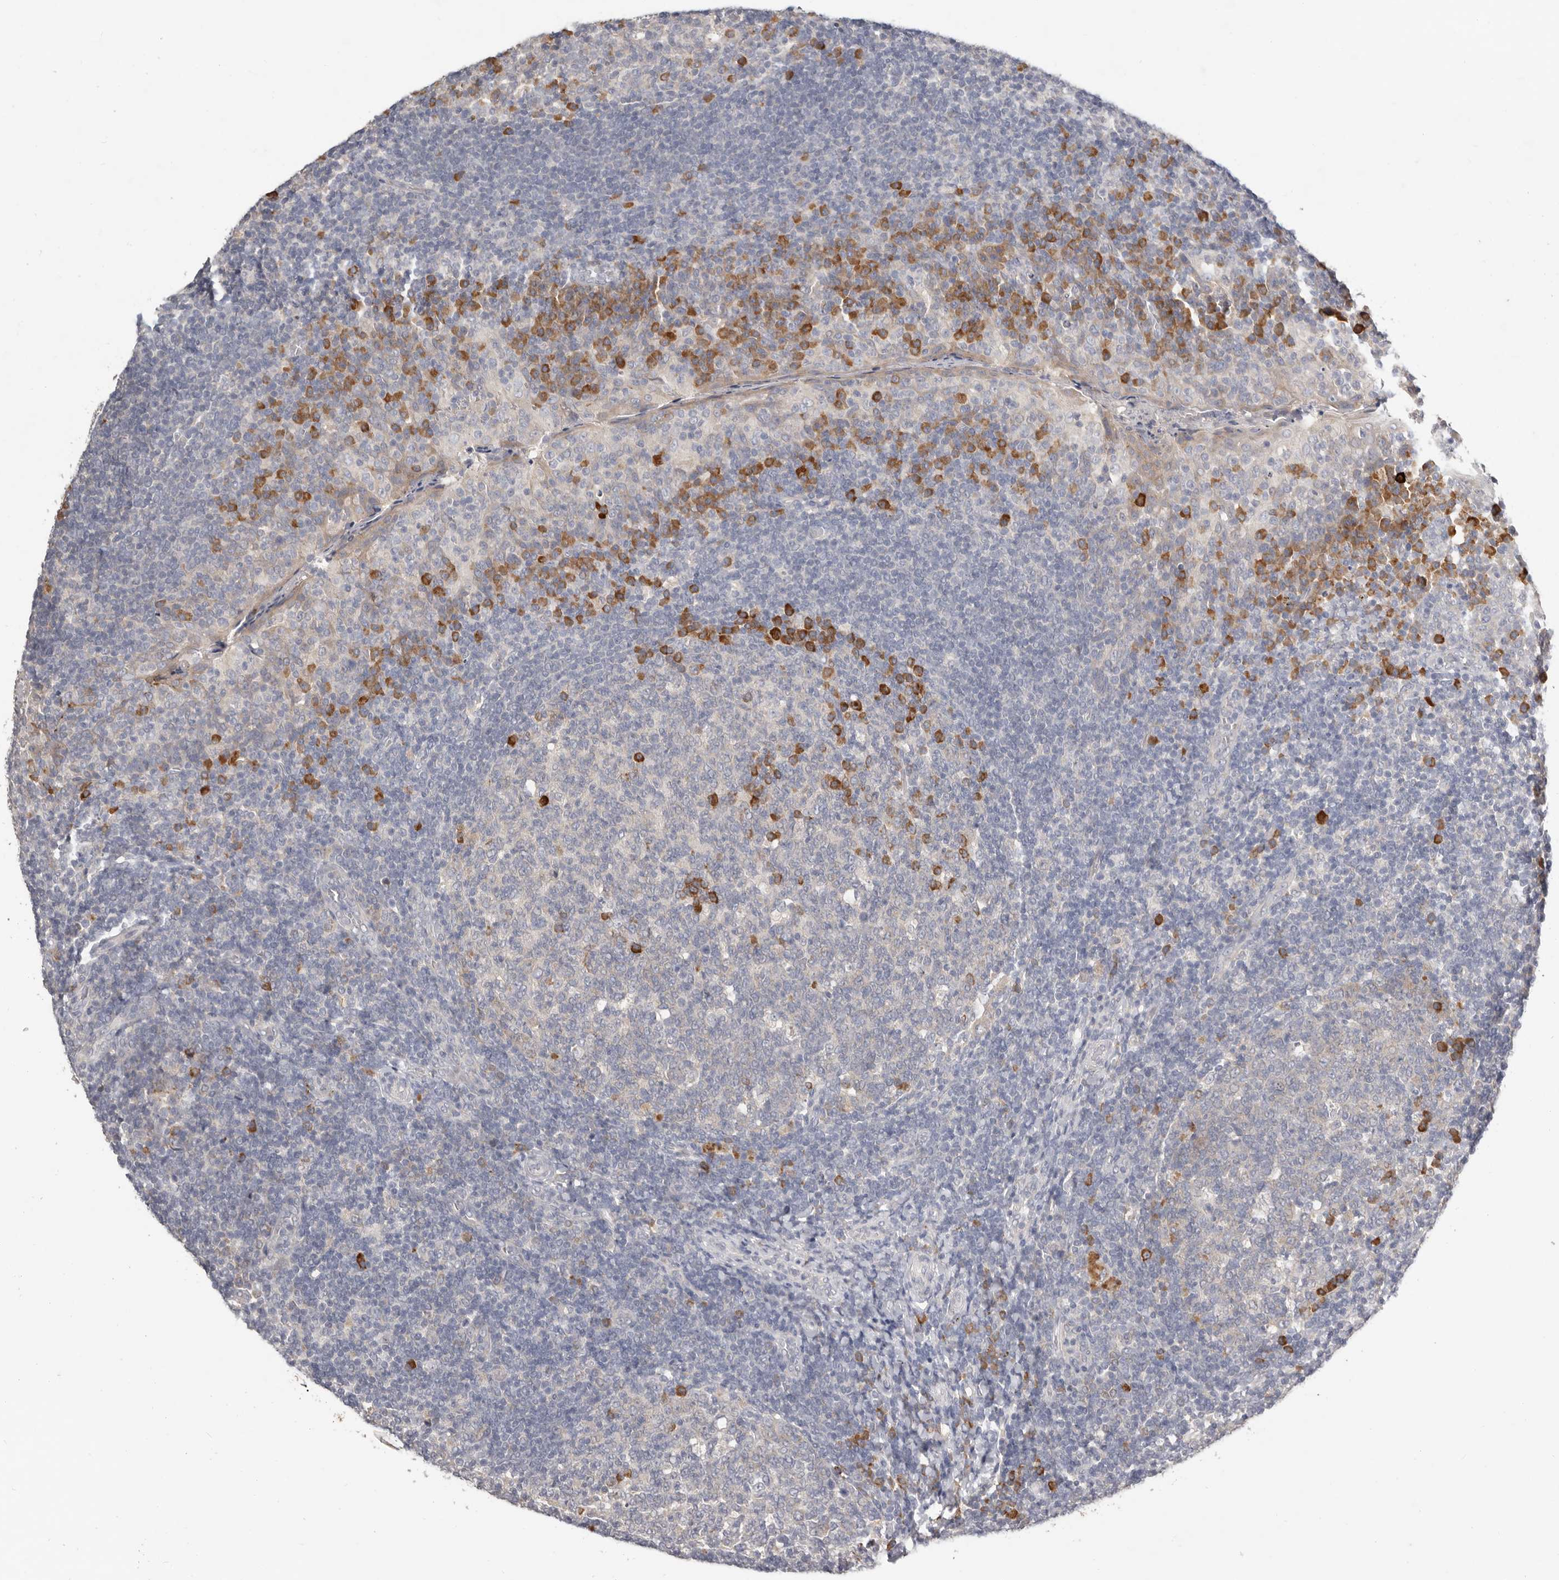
{"staining": {"intensity": "strong", "quantity": "<25%", "location": "cytoplasmic/membranous"}, "tissue": "tonsil", "cell_type": "Germinal center cells", "image_type": "normal", "snomed": [{"axis": "morphology", "description": "Normal tissue, NOS"}, {"axis": "topography", "description": "Tonsil"}], "caption": "Tonsil stained with immunohistochemistry exhibits strong cytoplasmic/membranous staining in approximately <25% of germinal center cells.", "gene": "WDR77", "patient": {"sex": "female", "age": 19}}